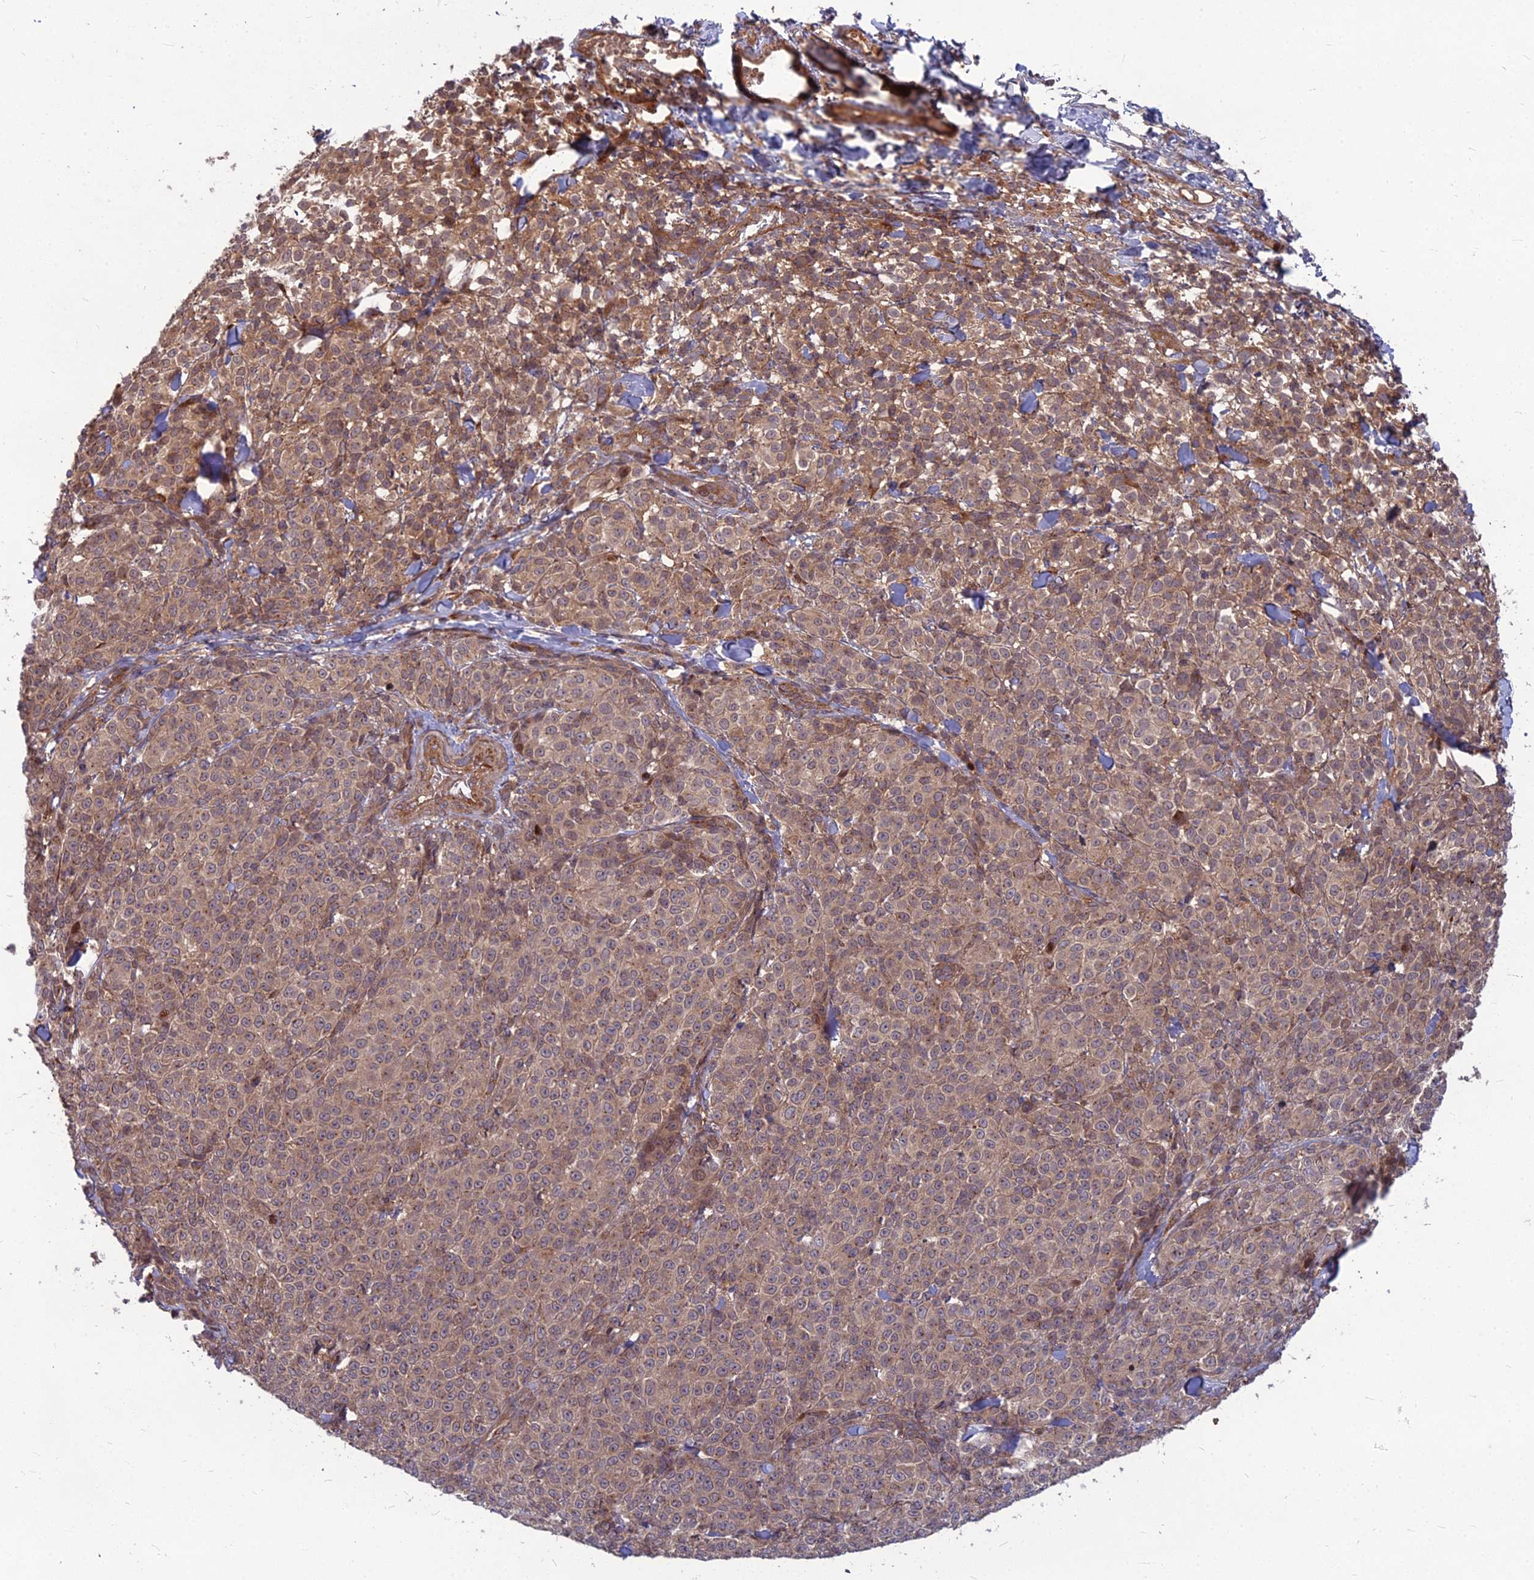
{"staining": {"intensity": "moderate", "quantity": ">75%", "location": "cytoplasmic/membranous"}, "tissue": "melanoma", "cell_type": "Tumor cells", "image_type": "cancer", "snomed": [{"axis": "morphology", "description": "Normal tissue, NOS"}, {"axis": "morphology", "description": "Malignant melanoma, NOS"}, {"axis": "topography", "description": "Skin"}], "caption": "A medium amount of moderate cytoplasmic/membranous staining is identified in approximately >75% of tumor cells in malignant melanoma tissue.", "gene": "MFSD8", "patient": {"sex": "female", "age": 34}}